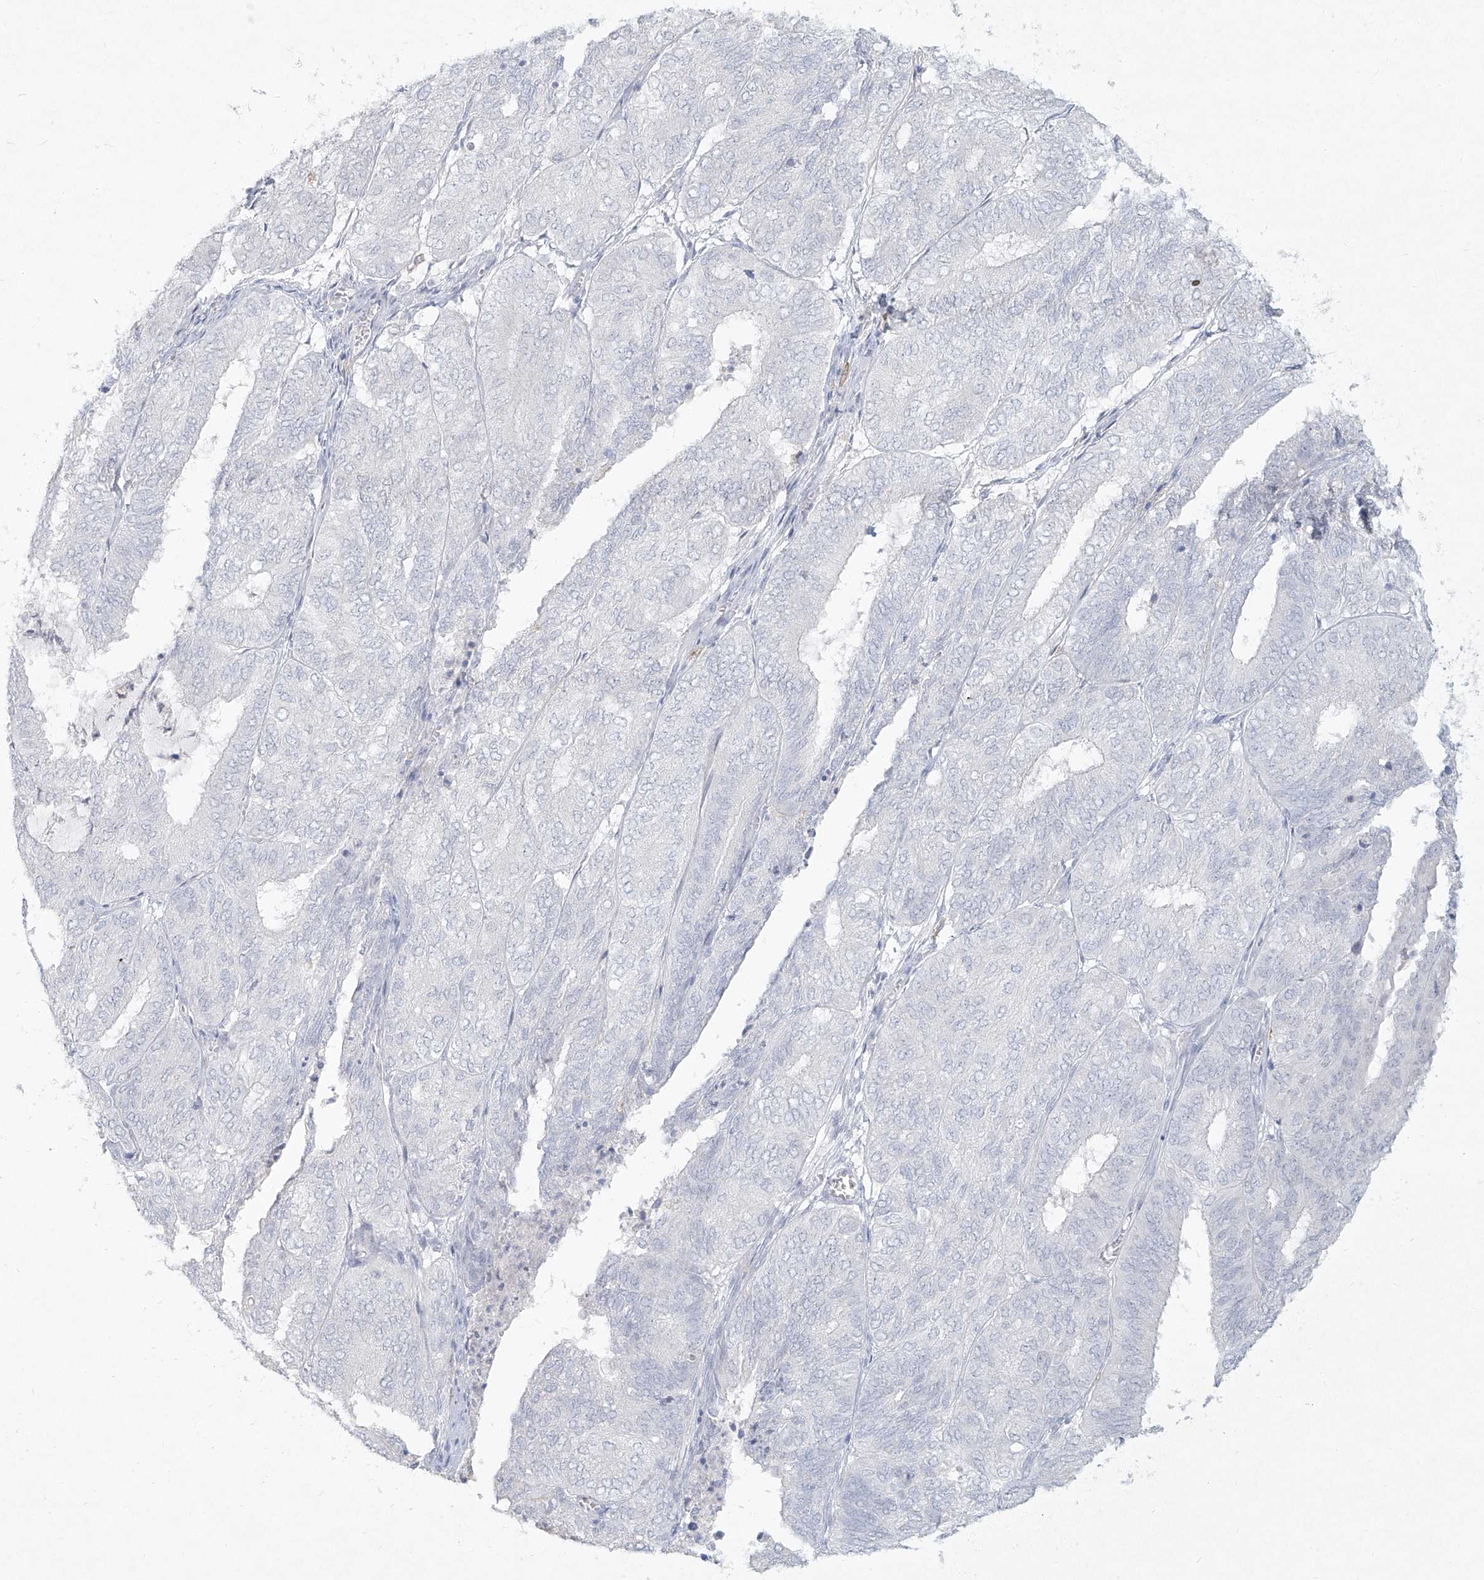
{"staining": {"intensity": "negative", "quantity": "none", "location": "none"}, "tissue": "endometrial cancer", "cell_type": "Tumor cells", "image_type": "cancer", "snomed": [{"axis": "morphology", "description": "Adenocarcinoma, NOS"}, {"axis": "topography", "description": "Uterus"}], "caption": "There is no significant positivity in tumor cells of adenocarcinoma (endometrial).", "gene": "CD209", "patient": {"sex": "female", "age": 60}}